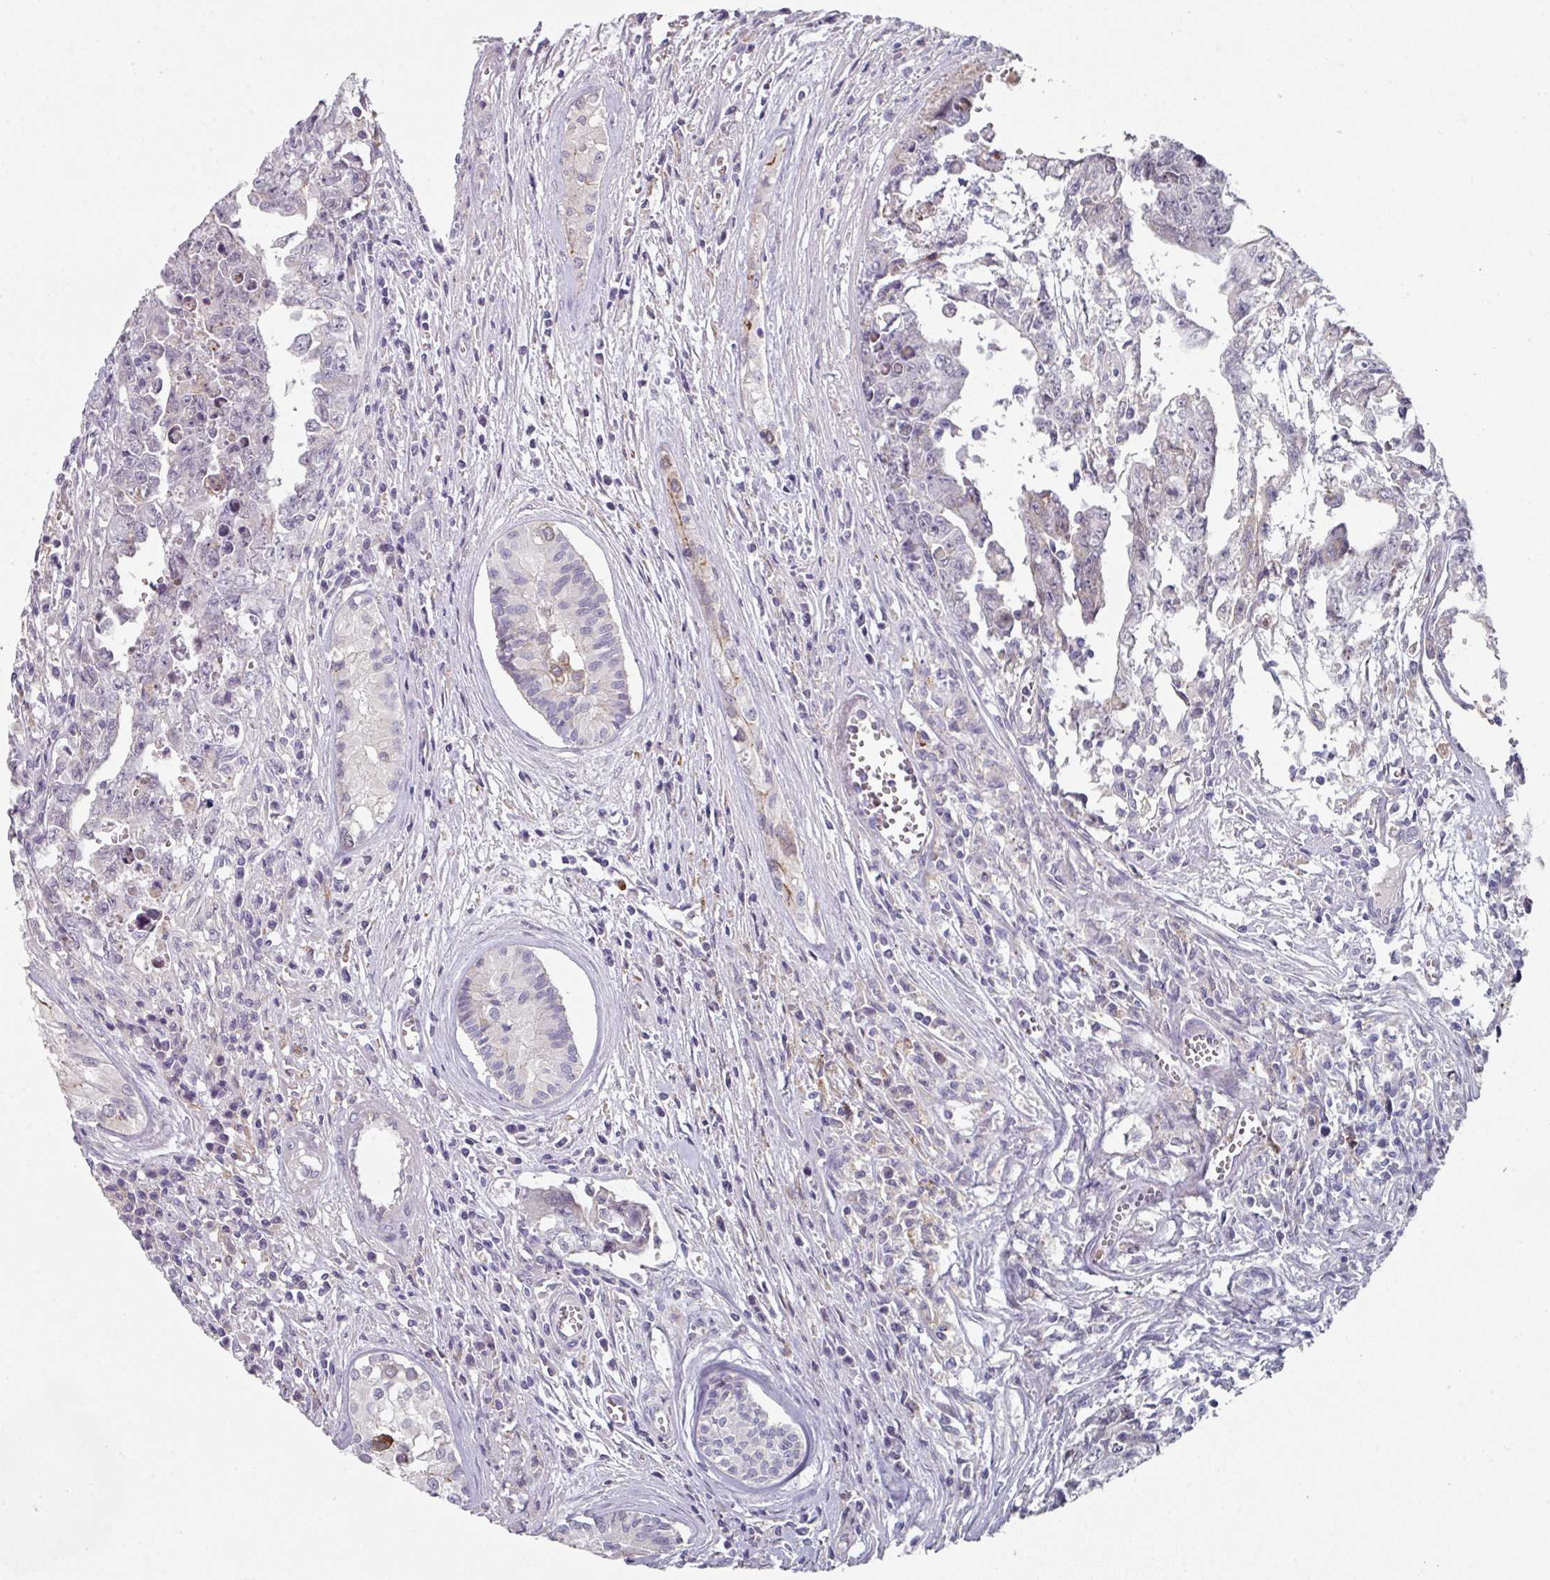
{"staining": {"intensity": "negative", "quantity": "none", "location": "none"}, "tissue": "testis cancer", "cell_type": "Tumor cells", "image_type": "cancer", "snomed": [{"axis": "morphology", "description": "Carcinoma, Embryonal, NOS"}, {"axis": "topography", "description": "Testis"}], "caption": "The IHC micrograph has no significant positivity in tumor cells of testis cancer tissue.", "gene": "WSB2", "patient": {"sex": "male", "age": 24}}